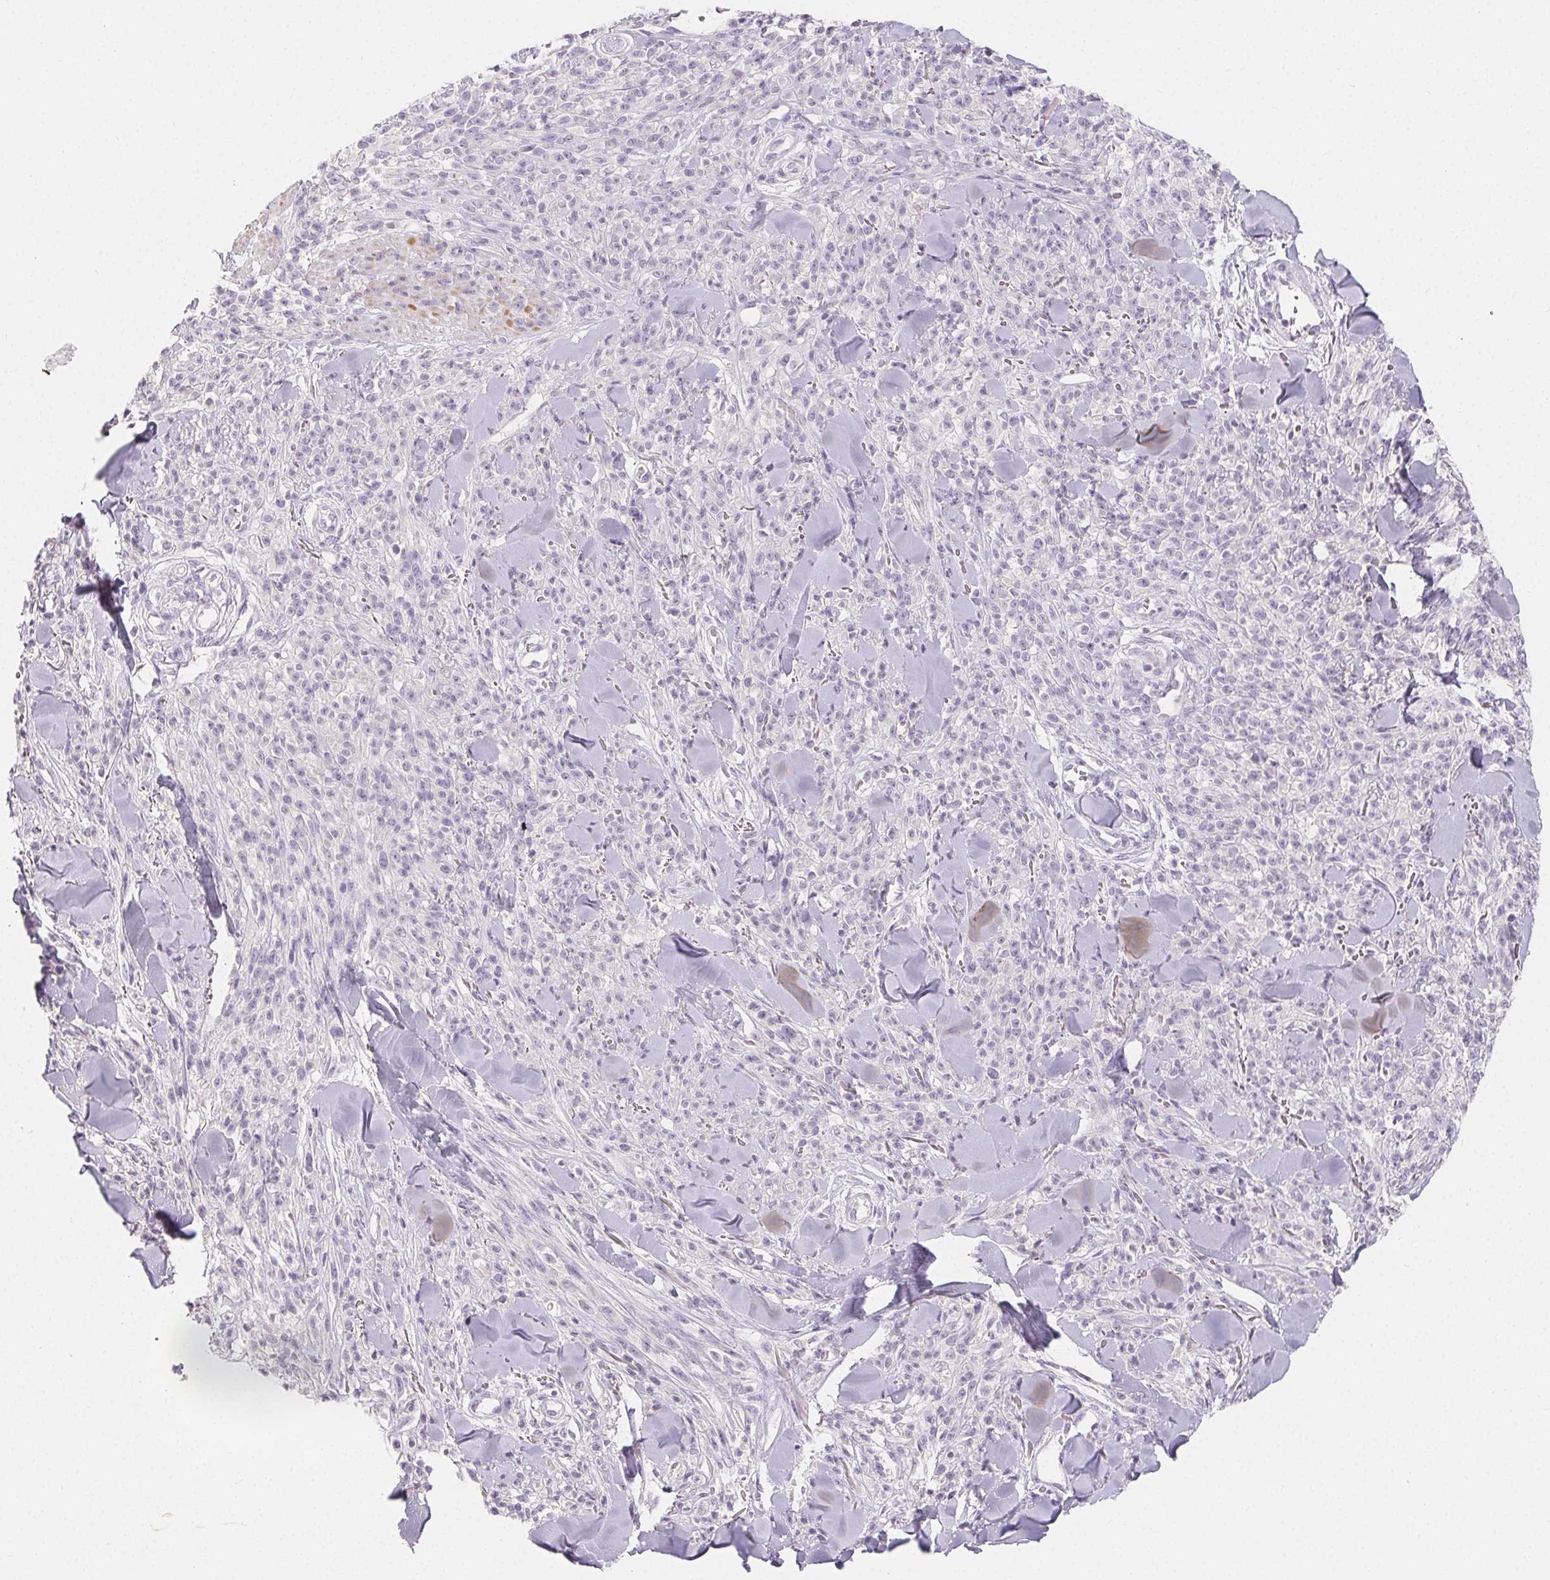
{"staining": {"intensity": "negative", "quantity": "none", "location": "none"}, "tissue": "melanoma", "cell_type": "Tumor cells", "image_type": "cancer", "snomed": [{"axis": "morphology", "description": "Malignant melanoma, NOS"}, {"axis": "topography", "description": "Skin"}, {"axis": "topography", "description": "Skin of trunk"}], "caption": "This is an immunohistochemistry photomicrograph of melanoma. There is no staining in tumor cells.", "gene": "MIOX", "patient": {"sex": "male", "age": 74}}